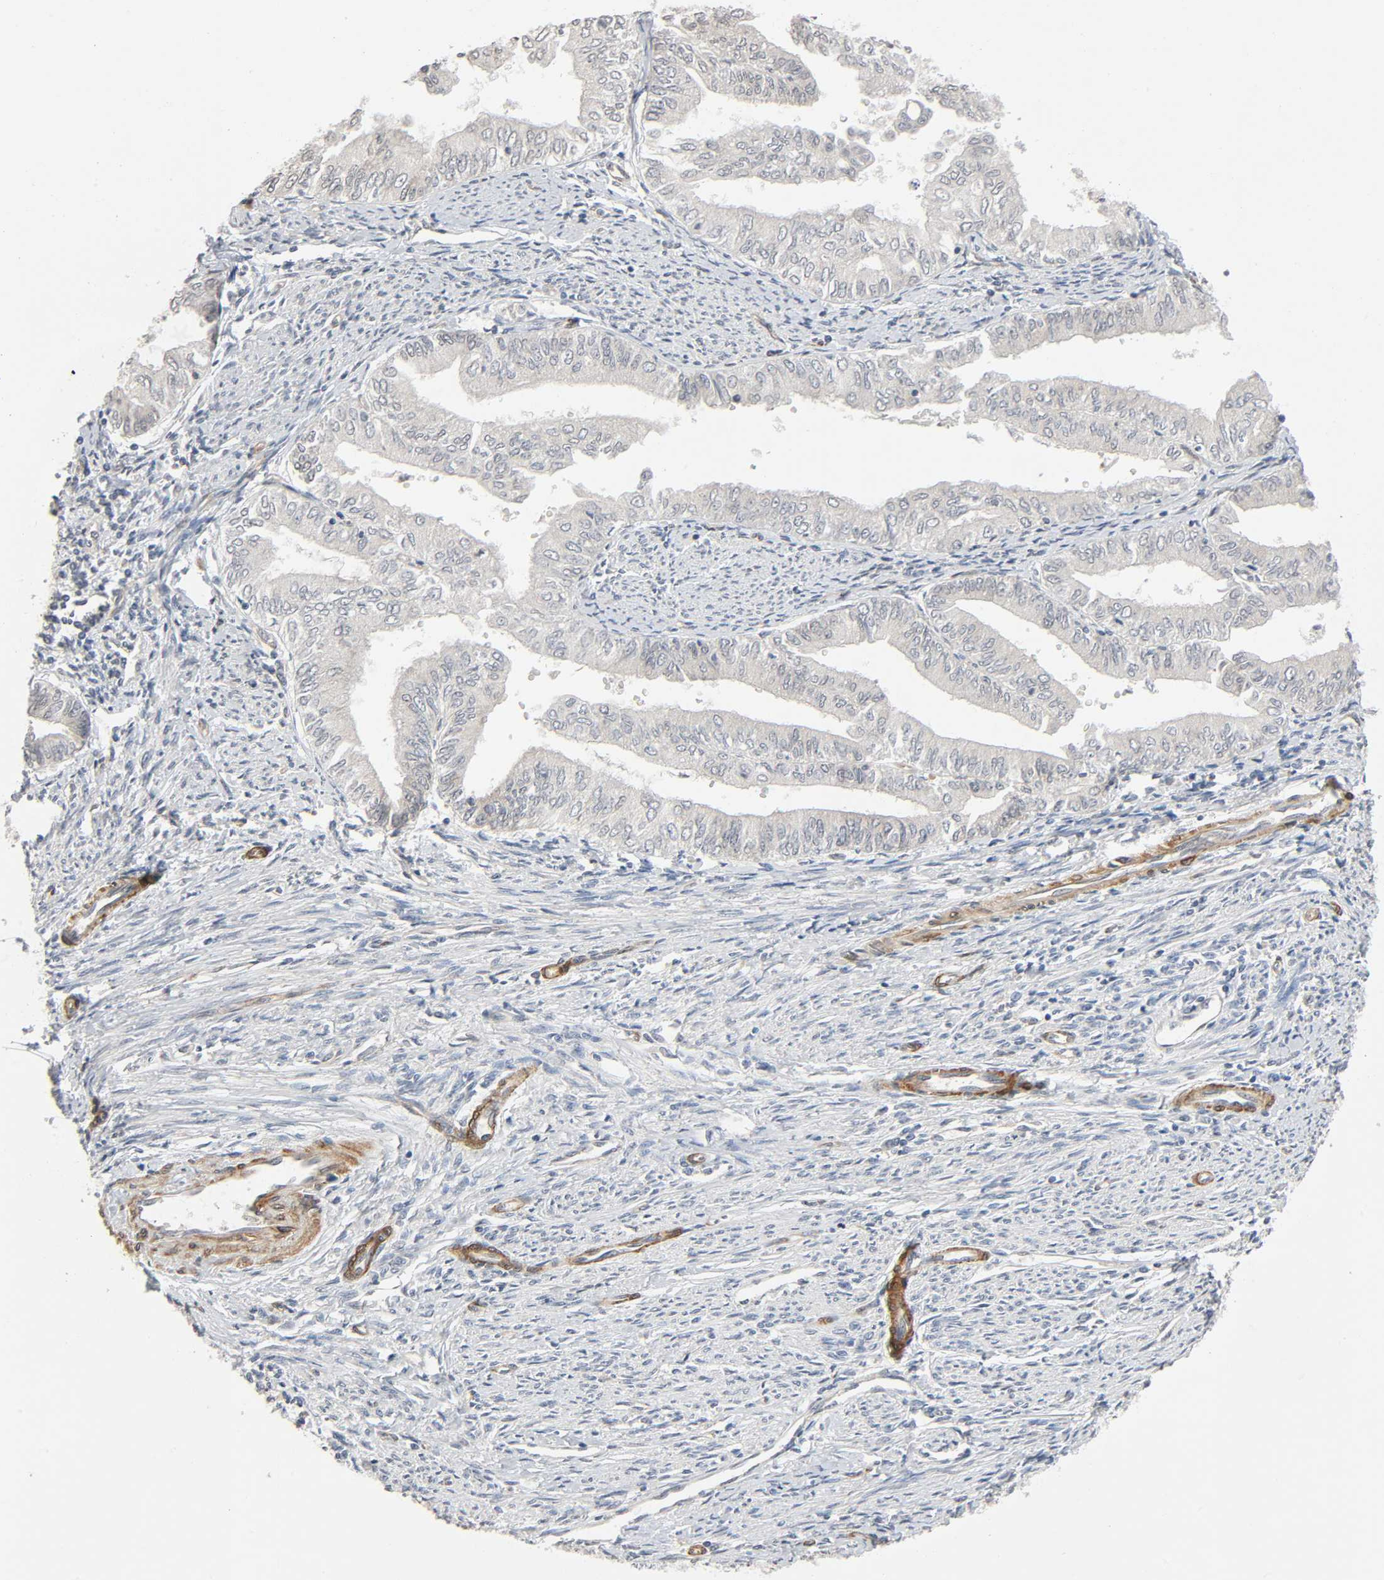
{"staining": {"intensity": "weak", "quantity": "25%-75%", "location": "cytoplasmic/membranous"}, "tissue": "endometrial cancer", "cell_type": "Tumor cells", "image_type": "cancer", "snomed": [{"axis": "morphology", "description": "Adenocarcinoma, NOS"}, {"axis": "topography", "description": "Endometrium"}], "caption": "Protein staining exhibits weak cytoplasmic/membranous staining in about 25%-75% of tumor cells in endometrial cancer (adenocarcinoma).", "gene": "PTK2", "patient": {"sex": "female", "age": 66}}